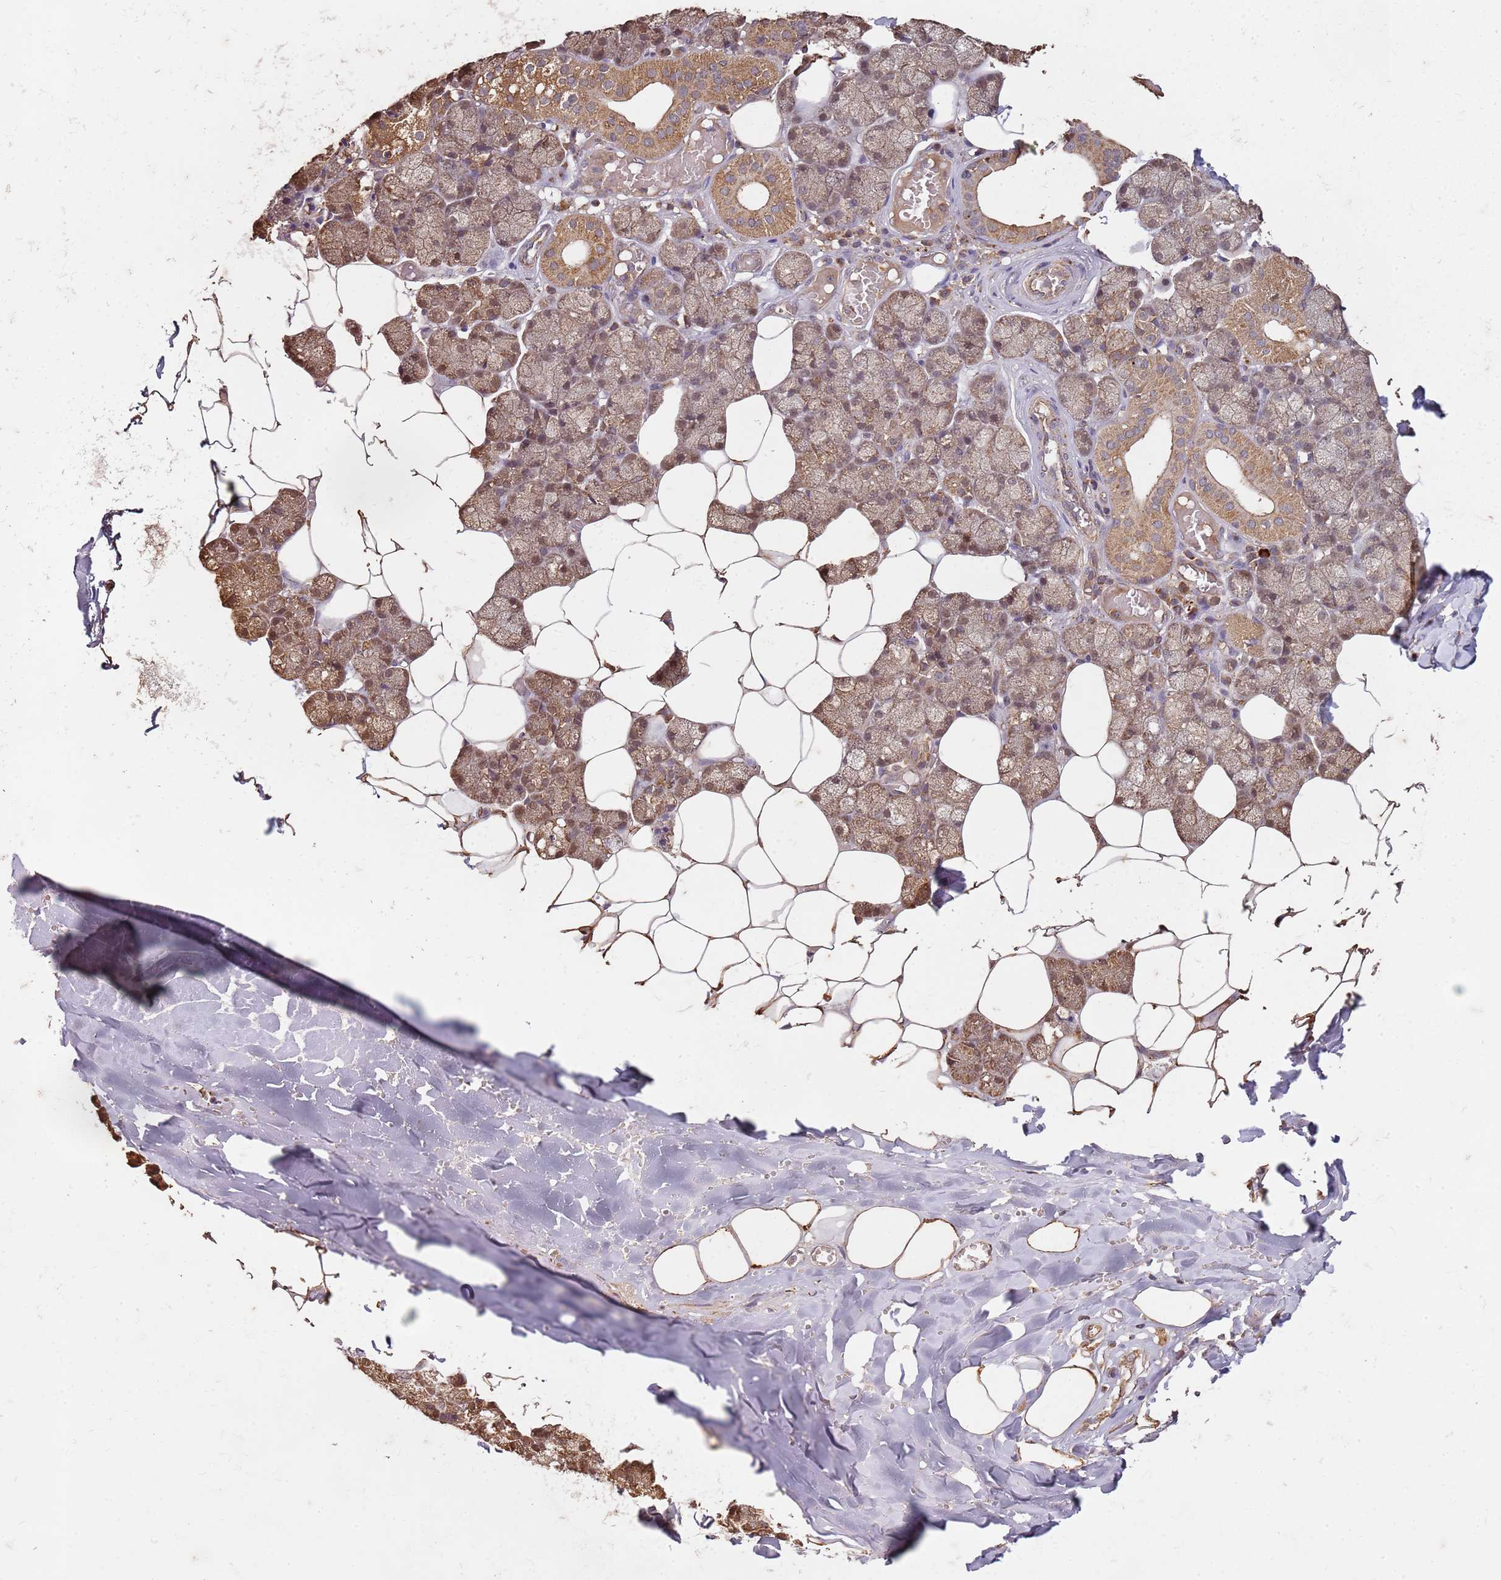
{"staining": {"intensity": "moderate", "quantity": ">75%", "location": "cytoplasmic/membranous,nuclear"}, "tissue": "salivary gland", "cell_type": "Glandular cells", "image_type": "normal", "snomed": [{"axis": "morphology", "description": "Normal tissue, NOS"}, {"axis": "topography", "description": "Salivary gland"}], "caption": "About >75% of glandular cells in normal human salivary gland reveal moderate cytoplasmic/membranous,nuclear protein positivity as visualized by brown immunohistochemical staining.", "gene": "SCGB2B2", "patient": {"sex": "male", "age": 62}}